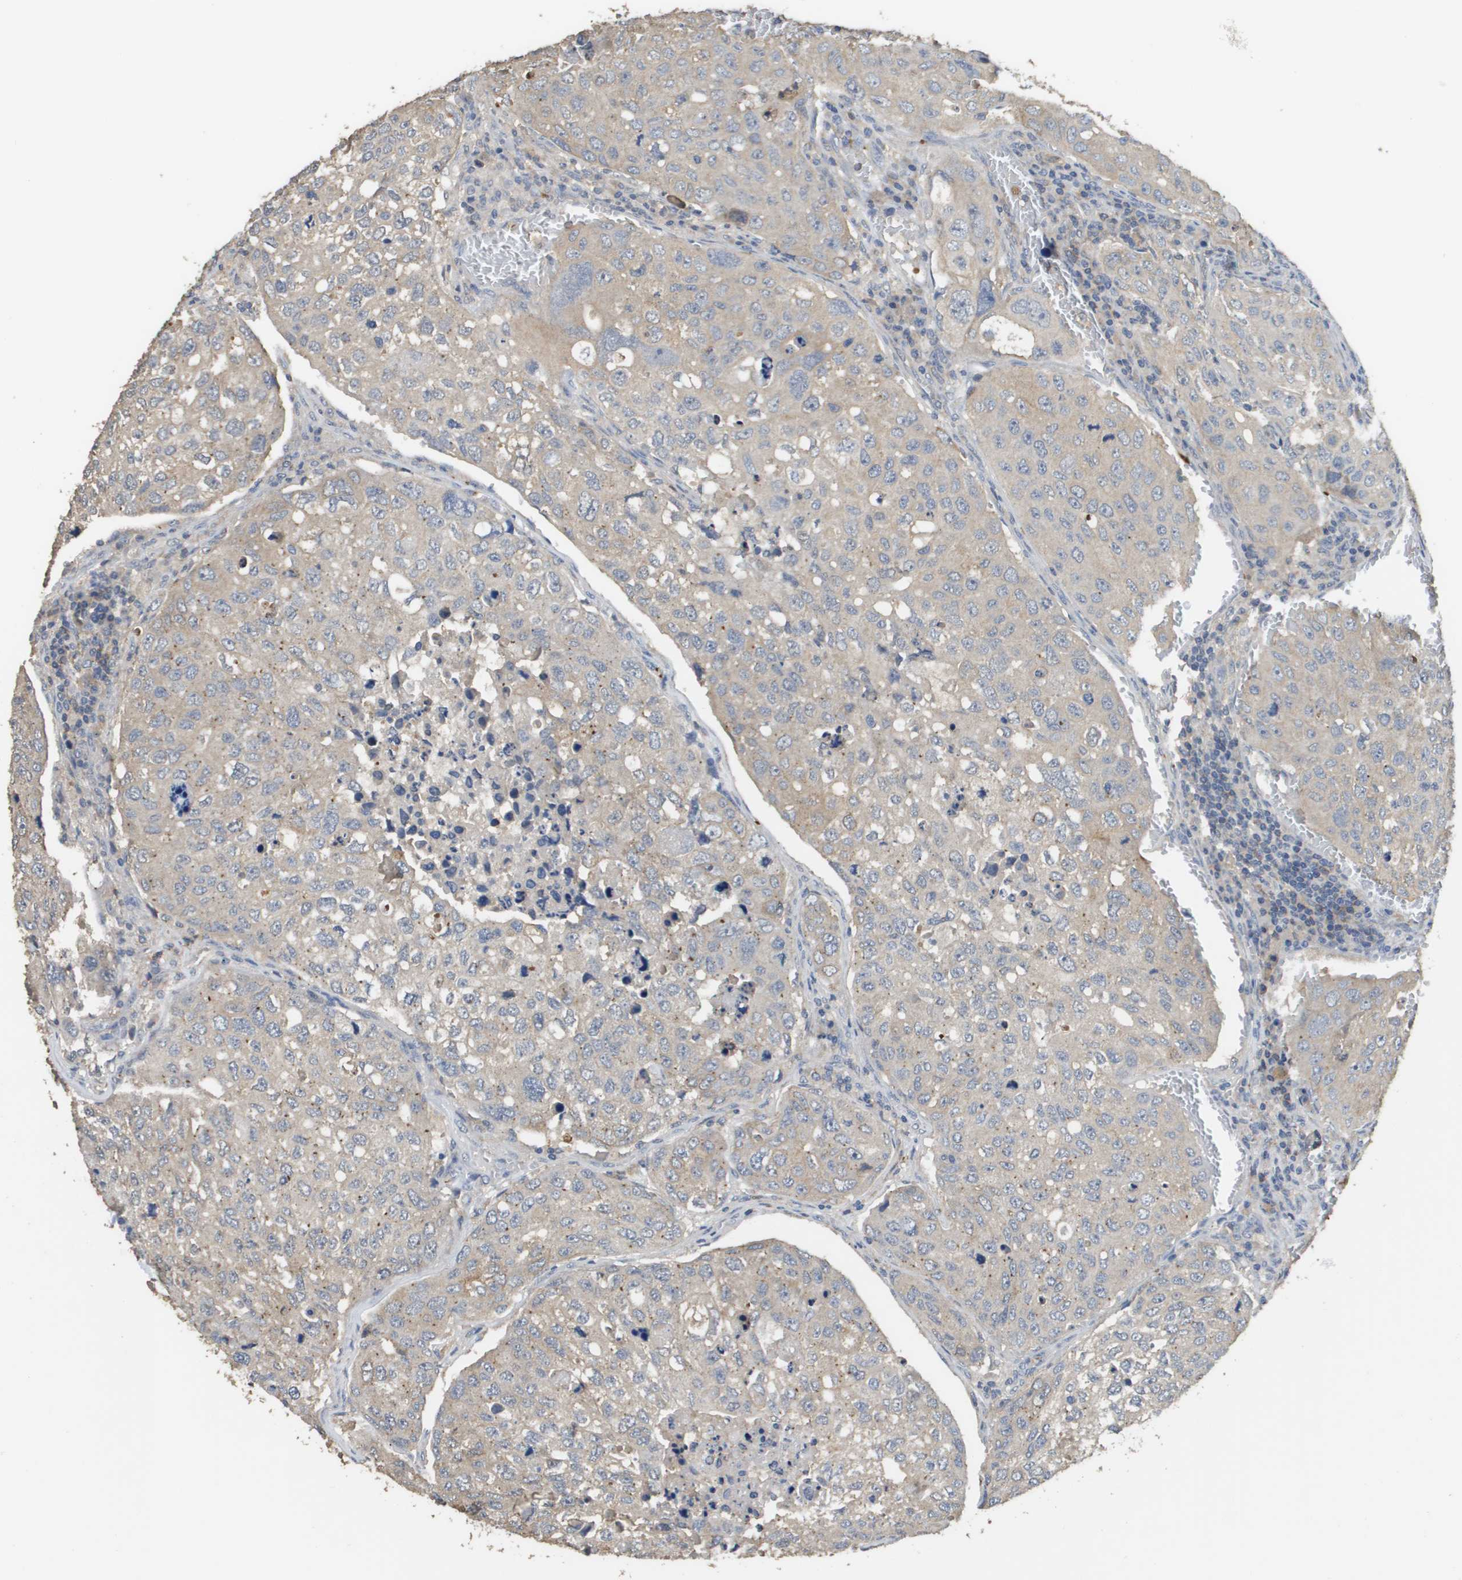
{"staining": {"intensity": "weak", "quantity": "<25%", "location": "cytoplasmic/membranous"}, "tissue": "urothelial cancer", "cell_type": "Tumor cells", "image_type": "cancer", "snomed": [{"axis": "morphology", "description": "Urothelial carcinoma, High grade"}, {"axis": "topography", "description": "Lymph node"}, {"axis": "topography", "description": "Urinary bladder"}], "caption": "An IHC histopathology image of urothelial cancer is shown. There is no staining in tumor cells of urothelial cancer. The staining was performed using DAB (3,3'-diaminobenzidine) to visualize the protein expression in brown, while the nuclei were stained in blue with hematoxylin (Magnification: 20x).", "gene": "RAB27B", "patient": {"sex": "male", "age": 51}}